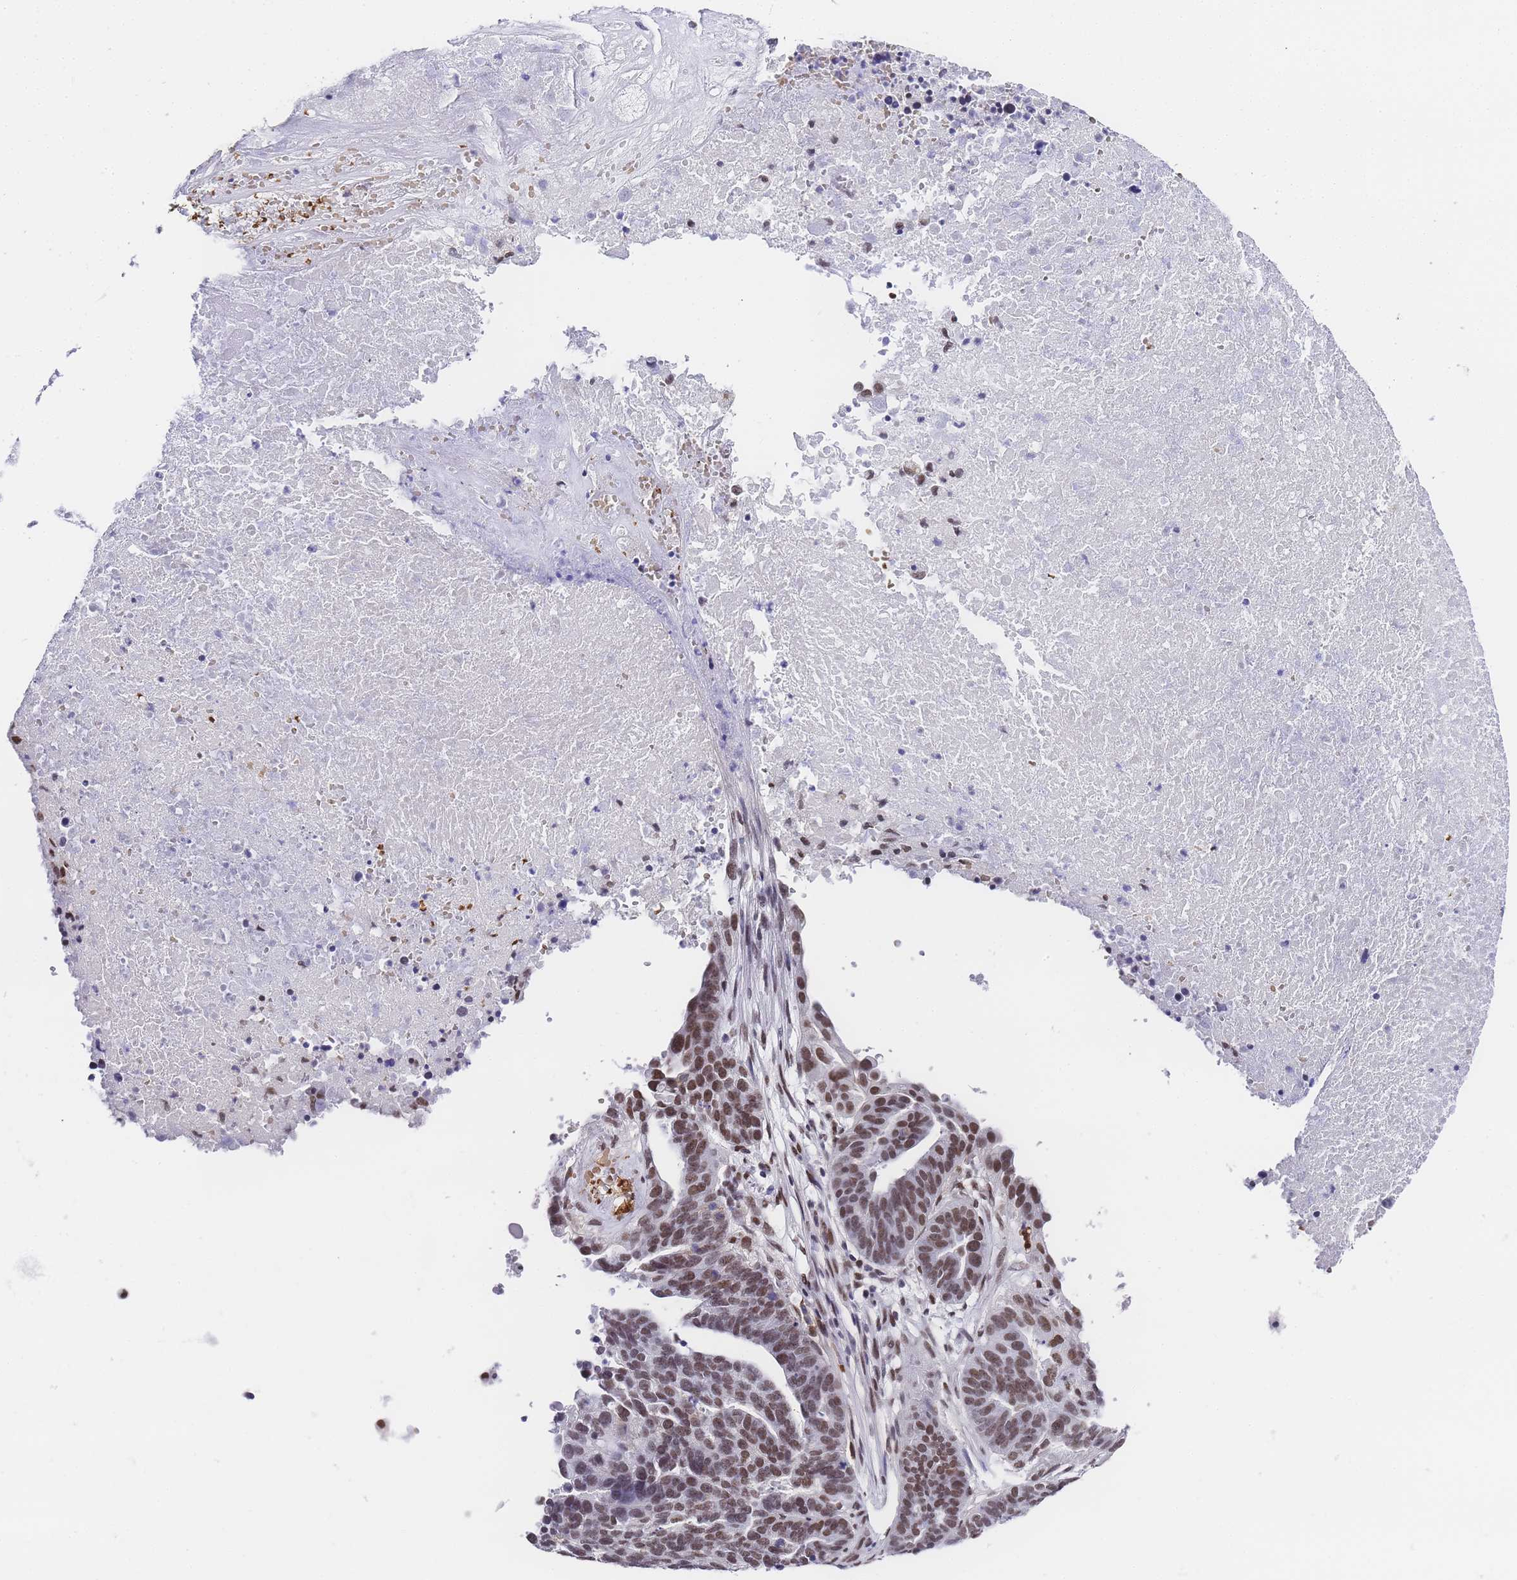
{"staining": {"intensity": "moderate", "quantity": "25%-75%", "location": "nuclear"}, "tissue": "ovarian cancer", "cell_type": "Tumor cells", "image_type": "cancer", "snomed": [{"axis": "morphology", "description": "Cystadenocarcinoma, serous, NOS"}, {"axis": "topography", "description": "Ovary"}], "caption": "Protein expression analysis of ovarian serous cystadenocarcinoma shows moderate nuclear expression in approximately 25%-75% of tumor cells.", "gene": "POLR1A", "patient": {"sex": "female", "age": 59}}